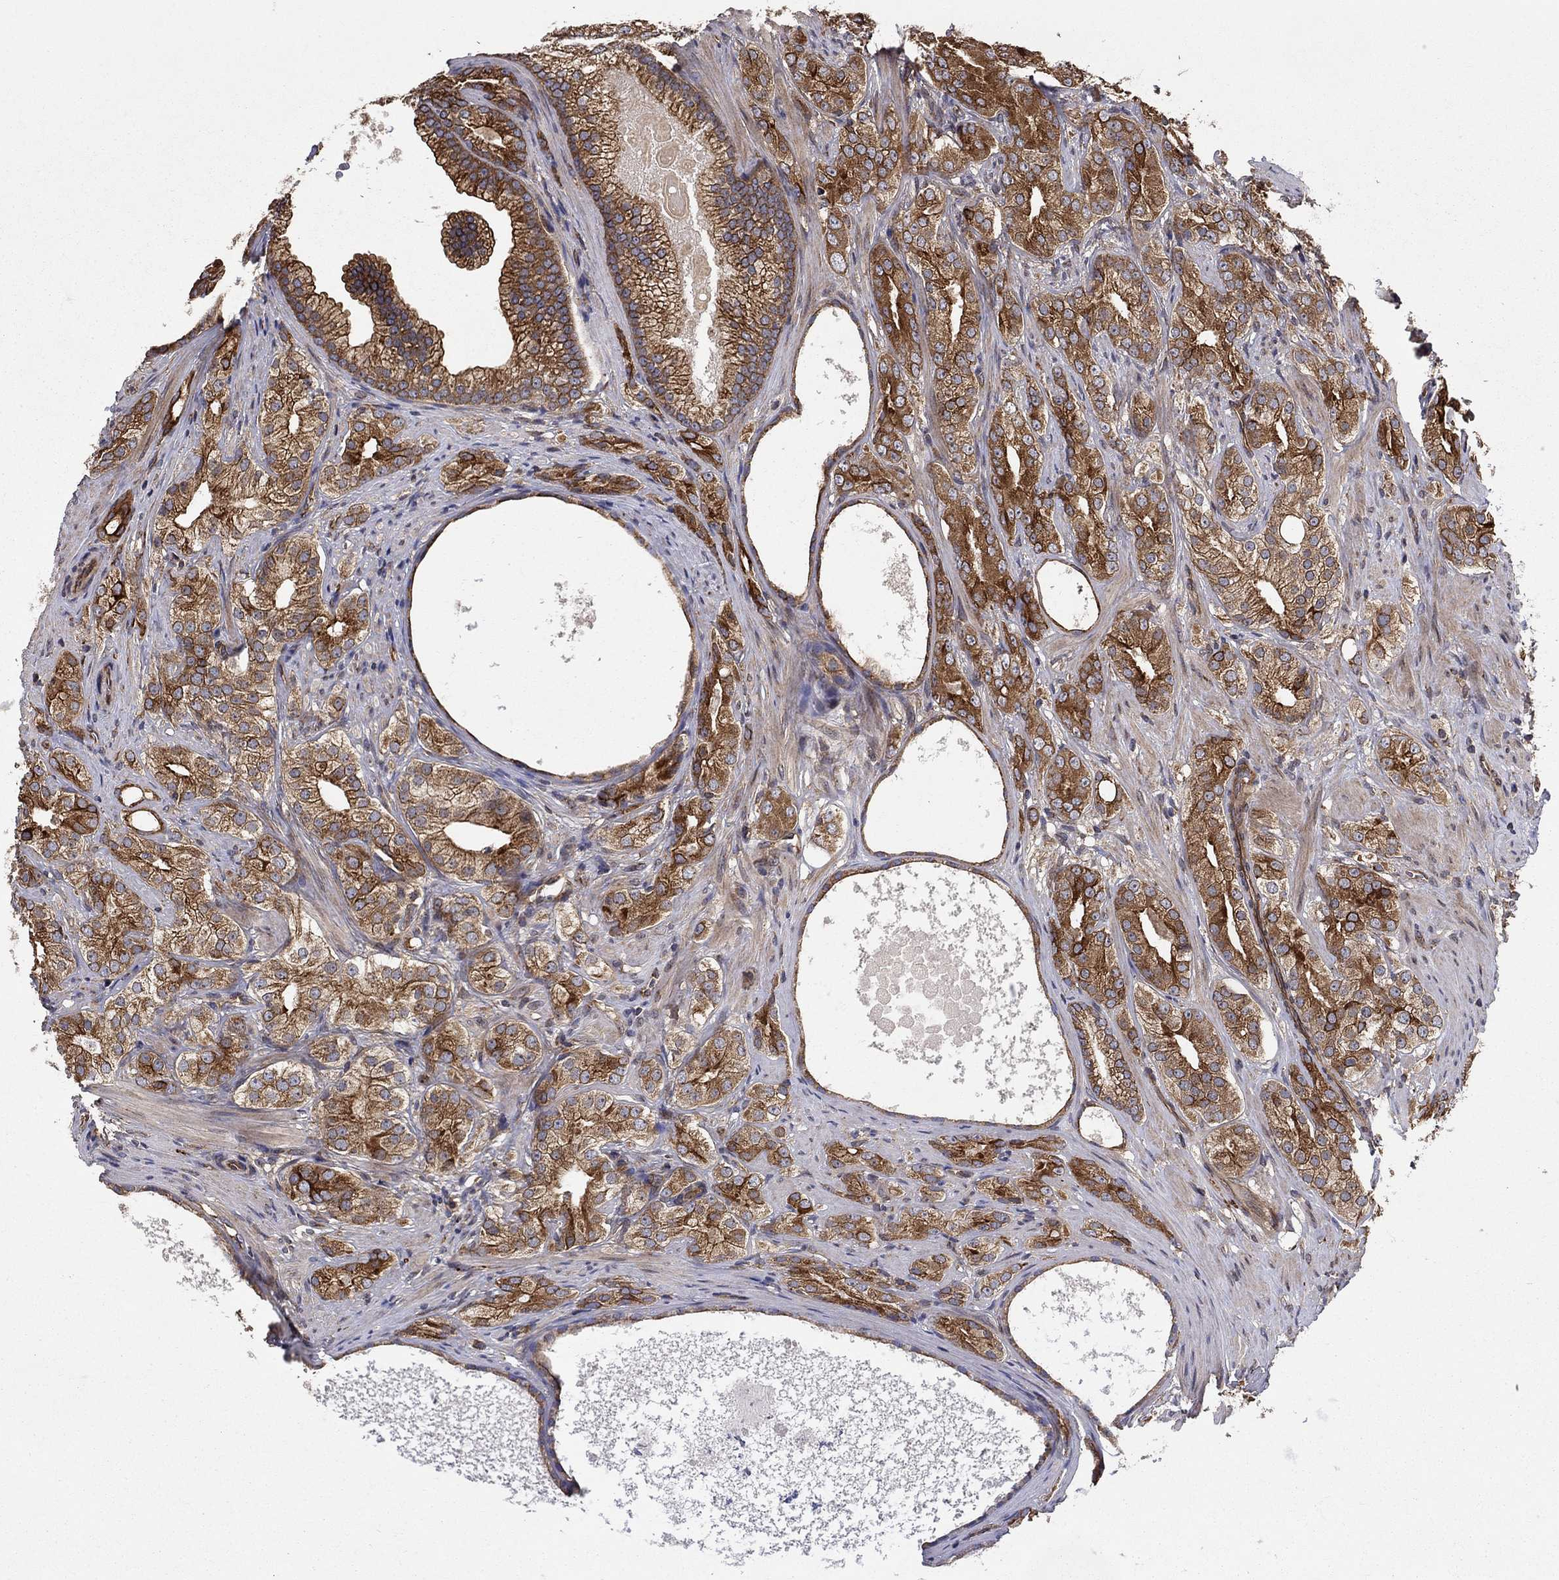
{"staining": {"intensity": "weak", "quantity": "25%-75%", "location": "cytoplasmic/membranous"}, "tissue": "prostate cancer", "cell_type": "Tumor cells", "image_type": "cancer", "snomed": [{"axis": "morphology", "description": "Adenocarcinoma, High grade"}, {"axis": "topography", "description": "Prostate and seminal vesicle, NOS"}], "caption": "A brown stain highlights weak cytoplasmic/membranous expression of a protein in high-grade adenocarcinoma (prostate) tumor cells. Using DAB (brown) and hematoxylin (blue) stains, captured at high magnification using brightfield microscopy.", "gene": "BMERB1", "patient": {"sex": "male", "age": 62}}